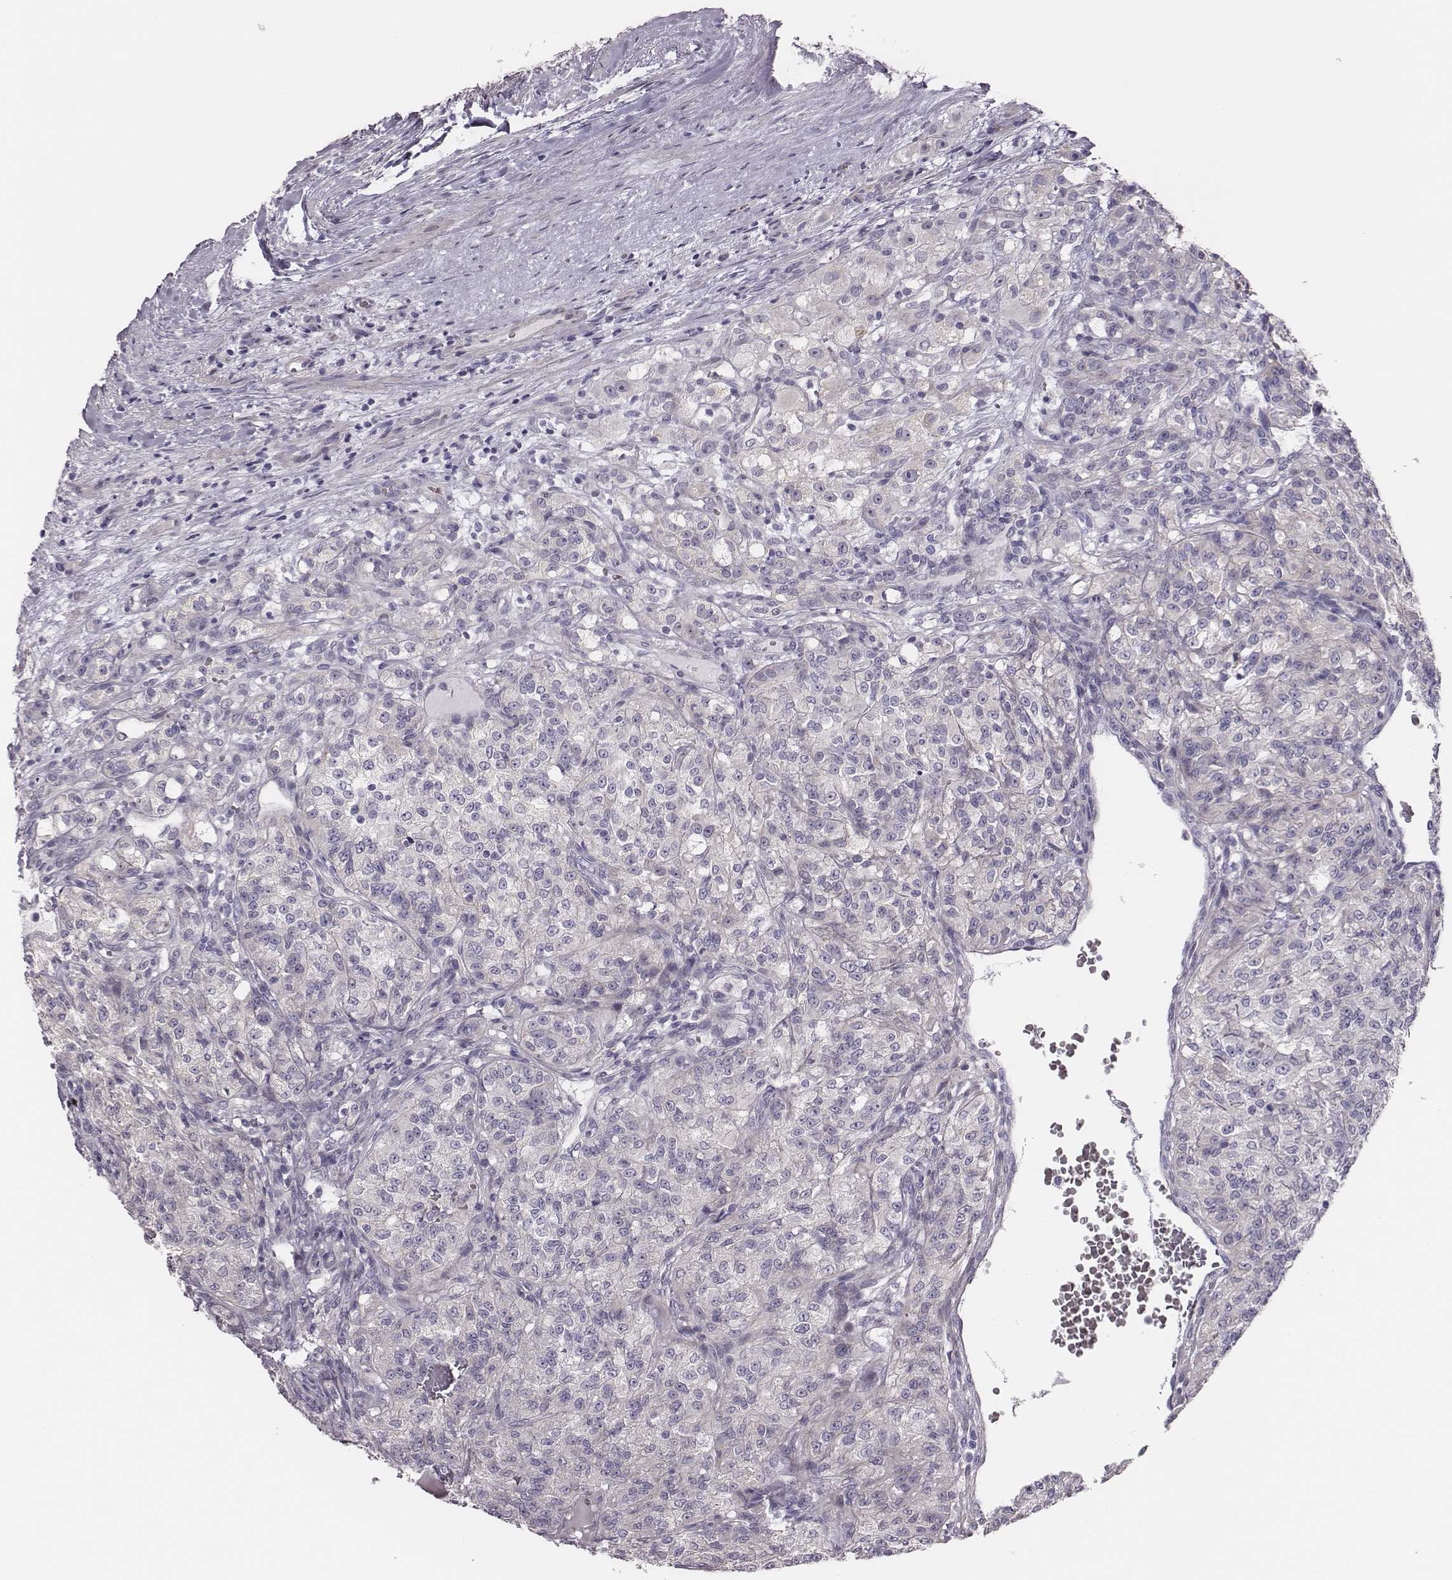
{"staining": {"intensity": "negative", "quantity": "none", "location": "none"}, "tissue": "renal cancer", "cell_type": "Tumor cells", "image_type": "cancer", "snomed": [{"axis": "morphology", "description": "Adenocarcinoma, NOS"}, {"axis": "topography", "description": "Kidney"}], "caption": "The histopathology image exhibits no staining of tumor cells in renal adenocarcinoma. (Immunohistochemistry, brightfield microscopy, high magnification).", "gene": "SCML2", "patient": {"sex": "female", "age": 63}}